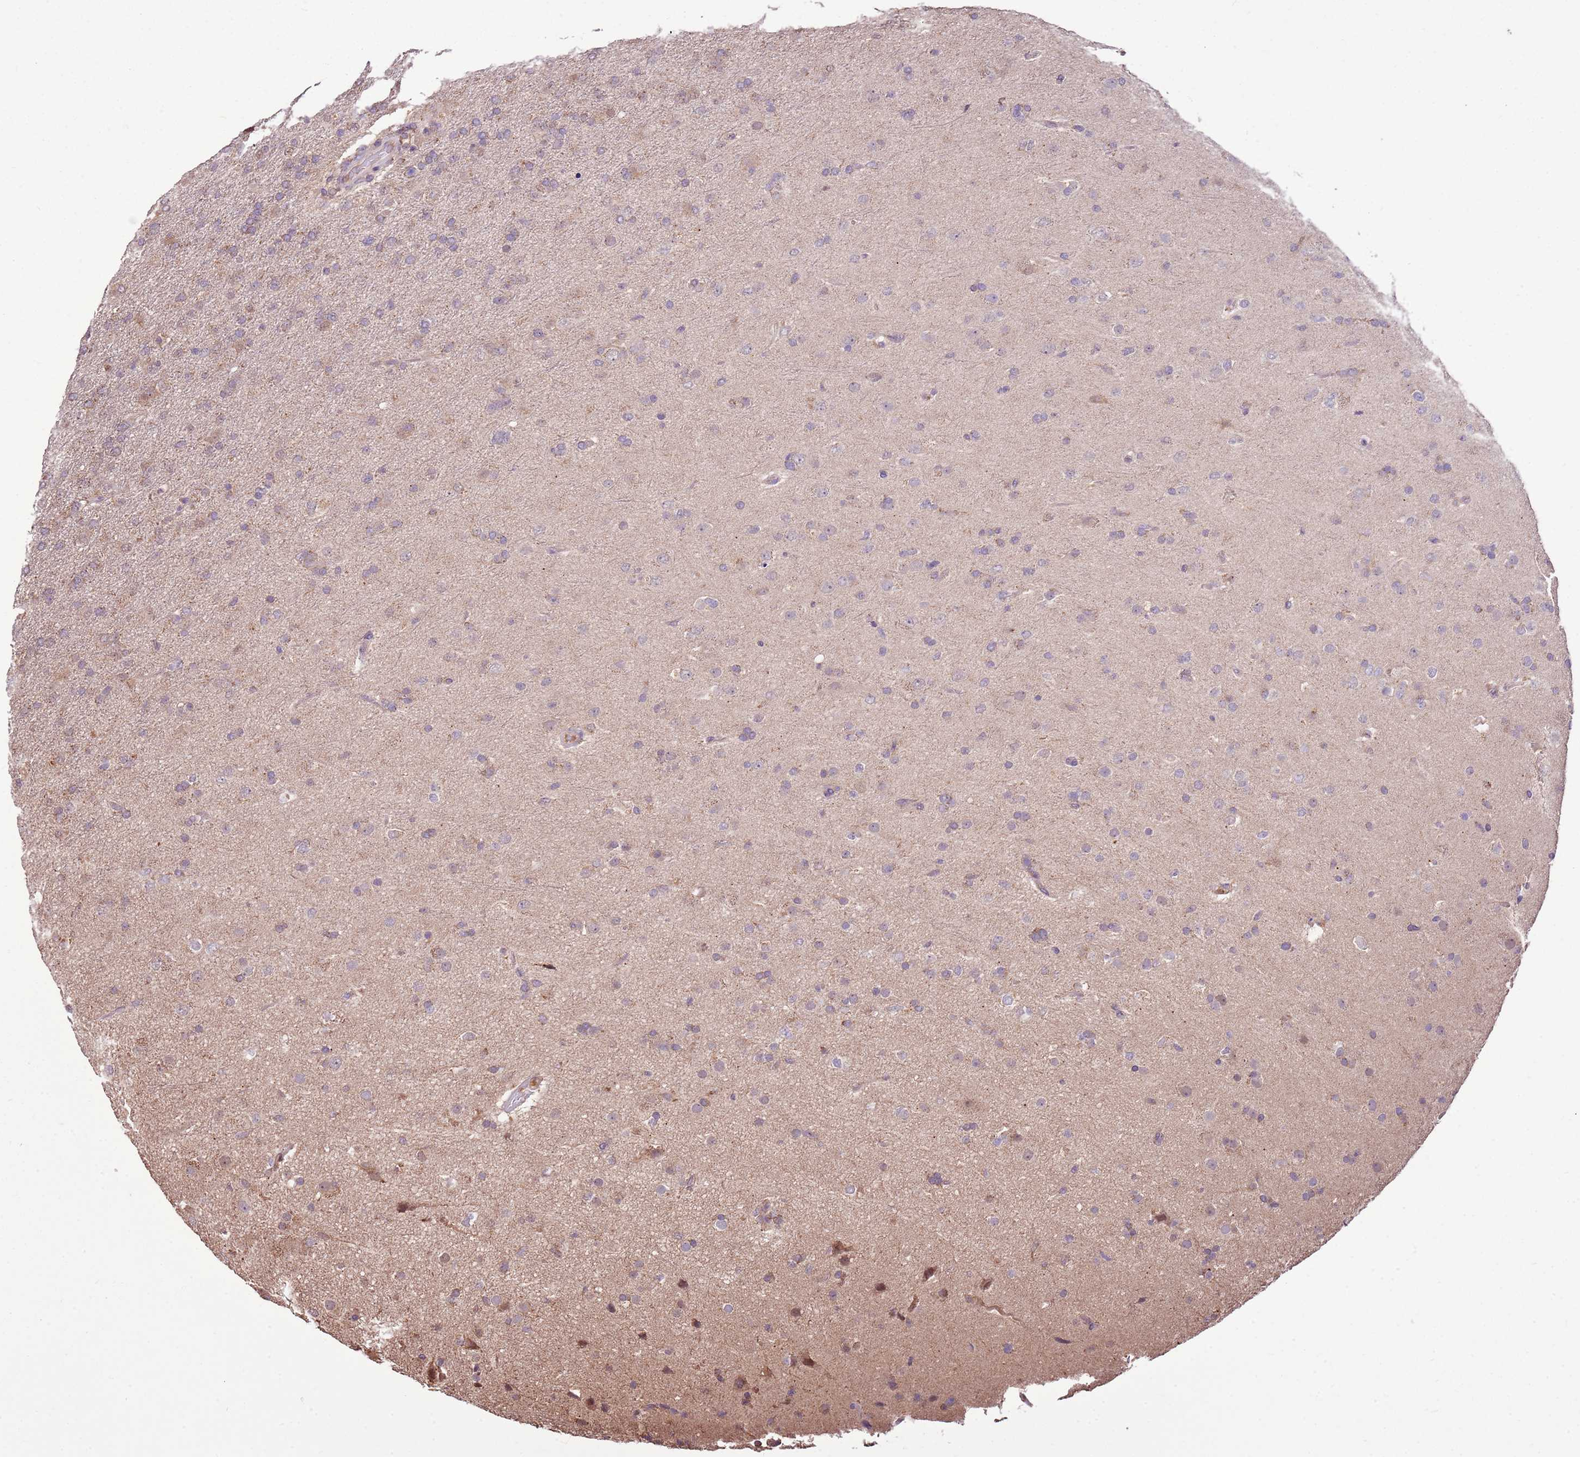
{"staining": {"intensity": "negative", "quantity": "none", "location": "none"}, "tissue": "glioma", "cell_type": "Tumor cells", "image_type": "cancer", "snomed": [{"axis": "morphology", "description": "Glioma, malignant, Low grade"}, {"axis": "topography", "description": "Brain"}], "caption": "Immunohistochemistry of human malignant low-grade glioma demonstrates no positivity in tumor cells.", "gene": "BBS5", "patient": {"sex": "male", "age": 65}}